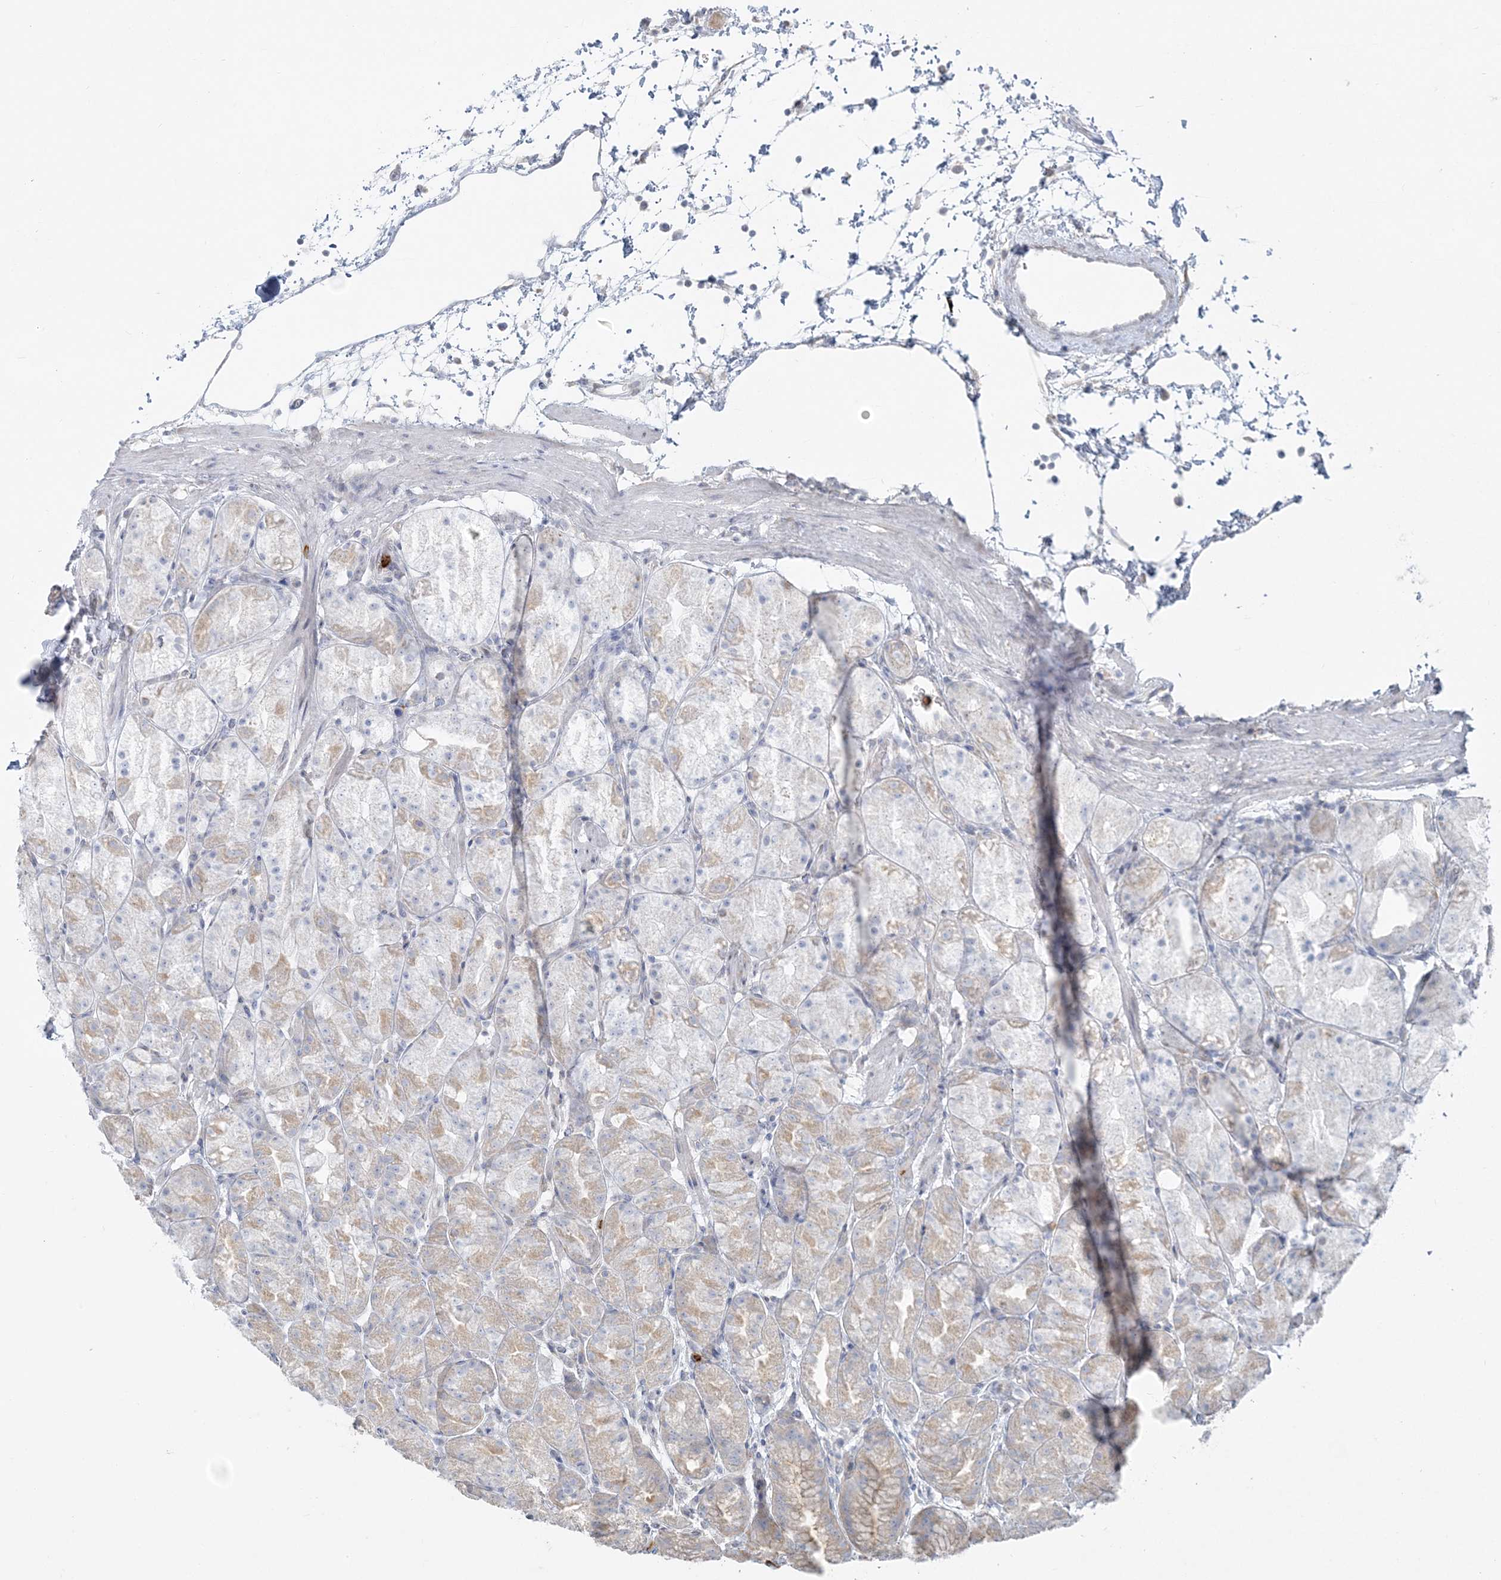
{"staining": {"intensity": "moderate", "quantity": "<25%", "location": "cytoplasmic/membranous"}, "tissue": "stomach", "cell_type": "Glandular cells", "image_type": "normal", "snomed": [{"axis": "morphology", "description": "Normal tissue, NOS"}, {"axis": "topography", "description": "Stomach, upper"}], "caption": "Human stomach stained with a protein marker exhibits moderate staining in glandular cells.", "gene": "CCNJ", "patient": {"sex": "male", "age": 48}}